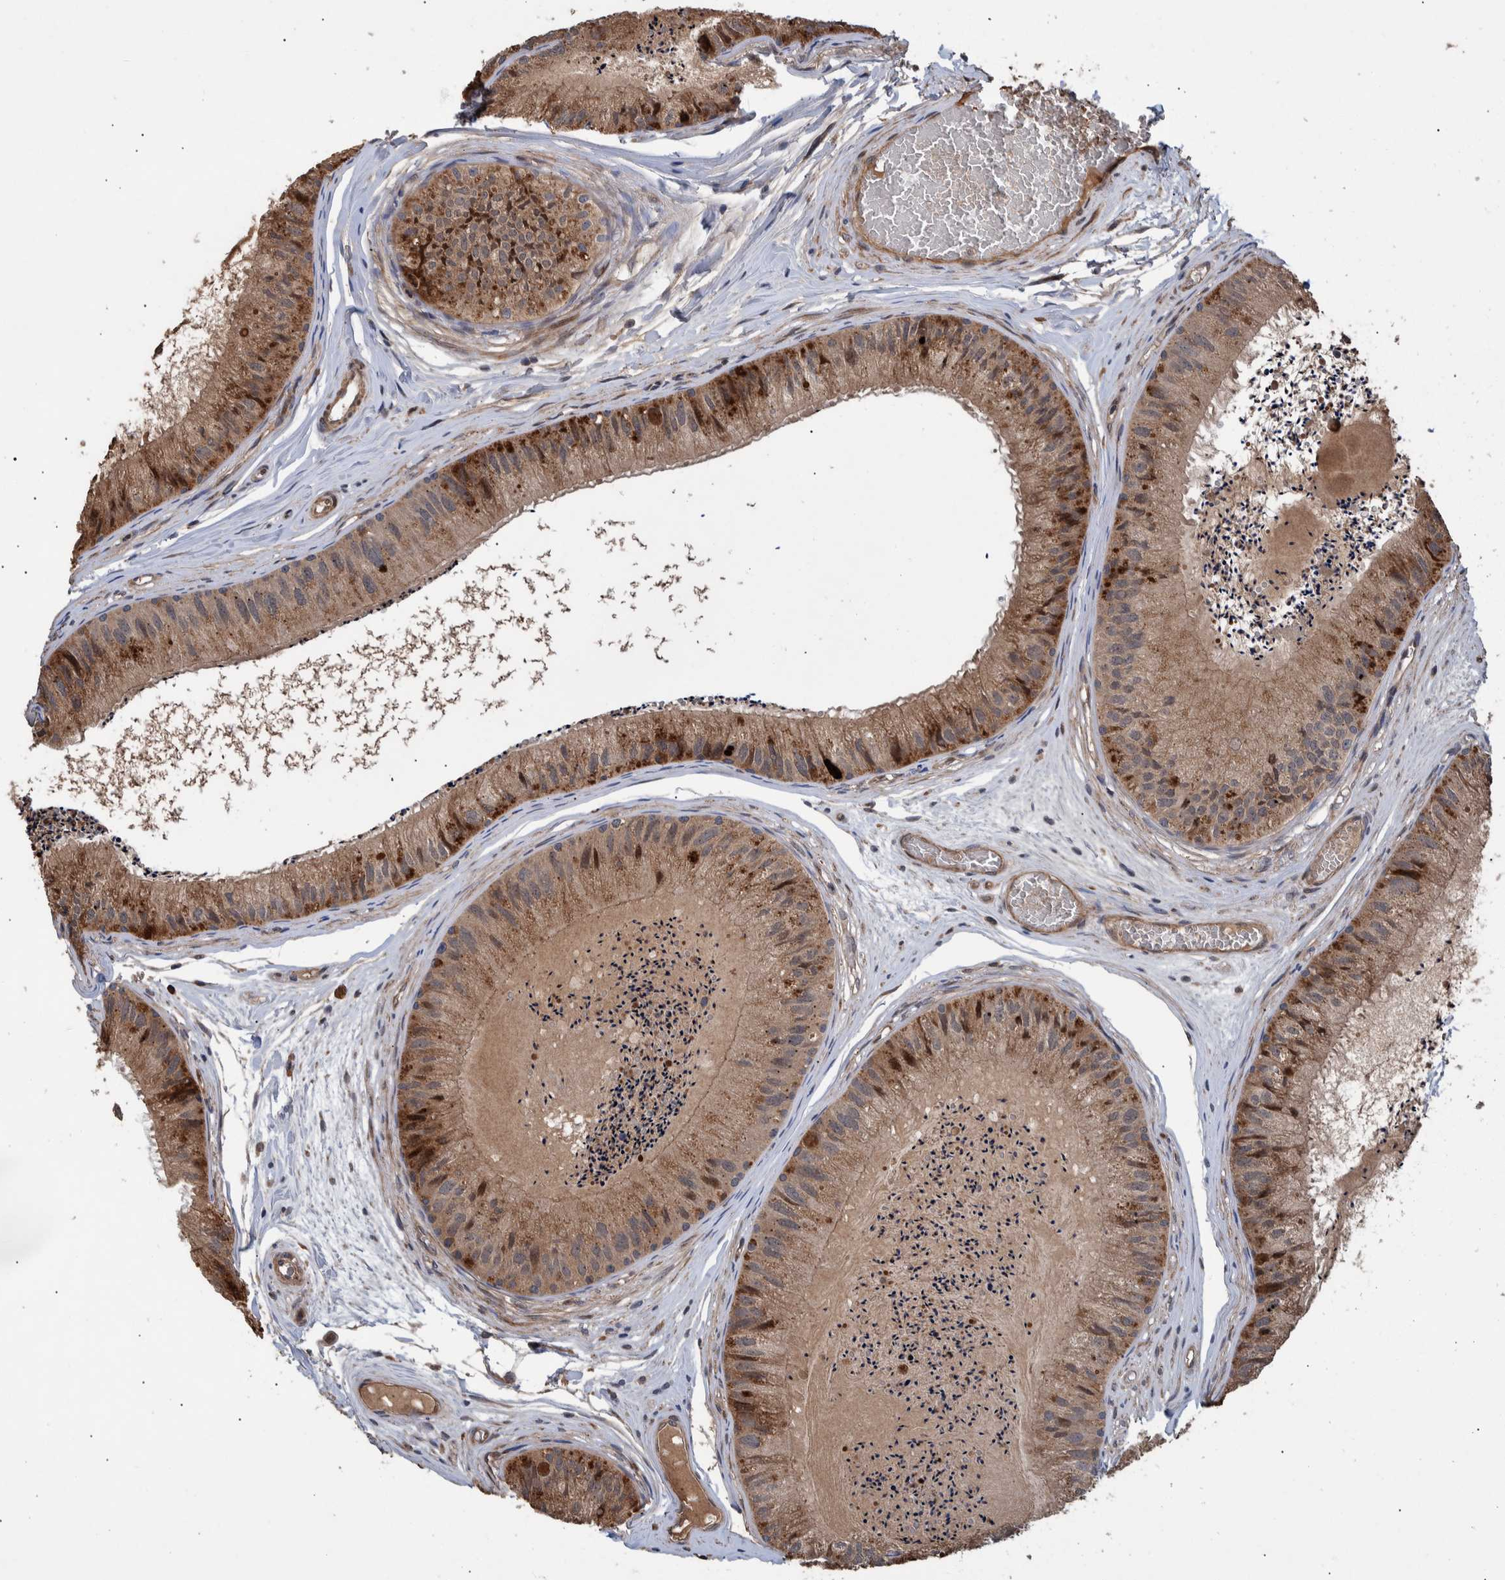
{"staining": {"intensity": "moderate", "quantity": ">75%", "location": "cytoplasmic/membranous"}, "tissue": "epididymis", "cell_type": "Glandular cells", "image_type": "normal", "snomed": [{"axis": "morphology", "description": "Normal tissue, NOS"}, {"axis": "topography", "description": "Epididymis"}], "caption": "Immunohistochemical staining of benign epididymis reveals medium levels of moderate cytoplasmic/membranous expression in about >75% of glandular cells.", "gene": "B3GNTL1", "patient": {"sex": "male", "age": 31}}